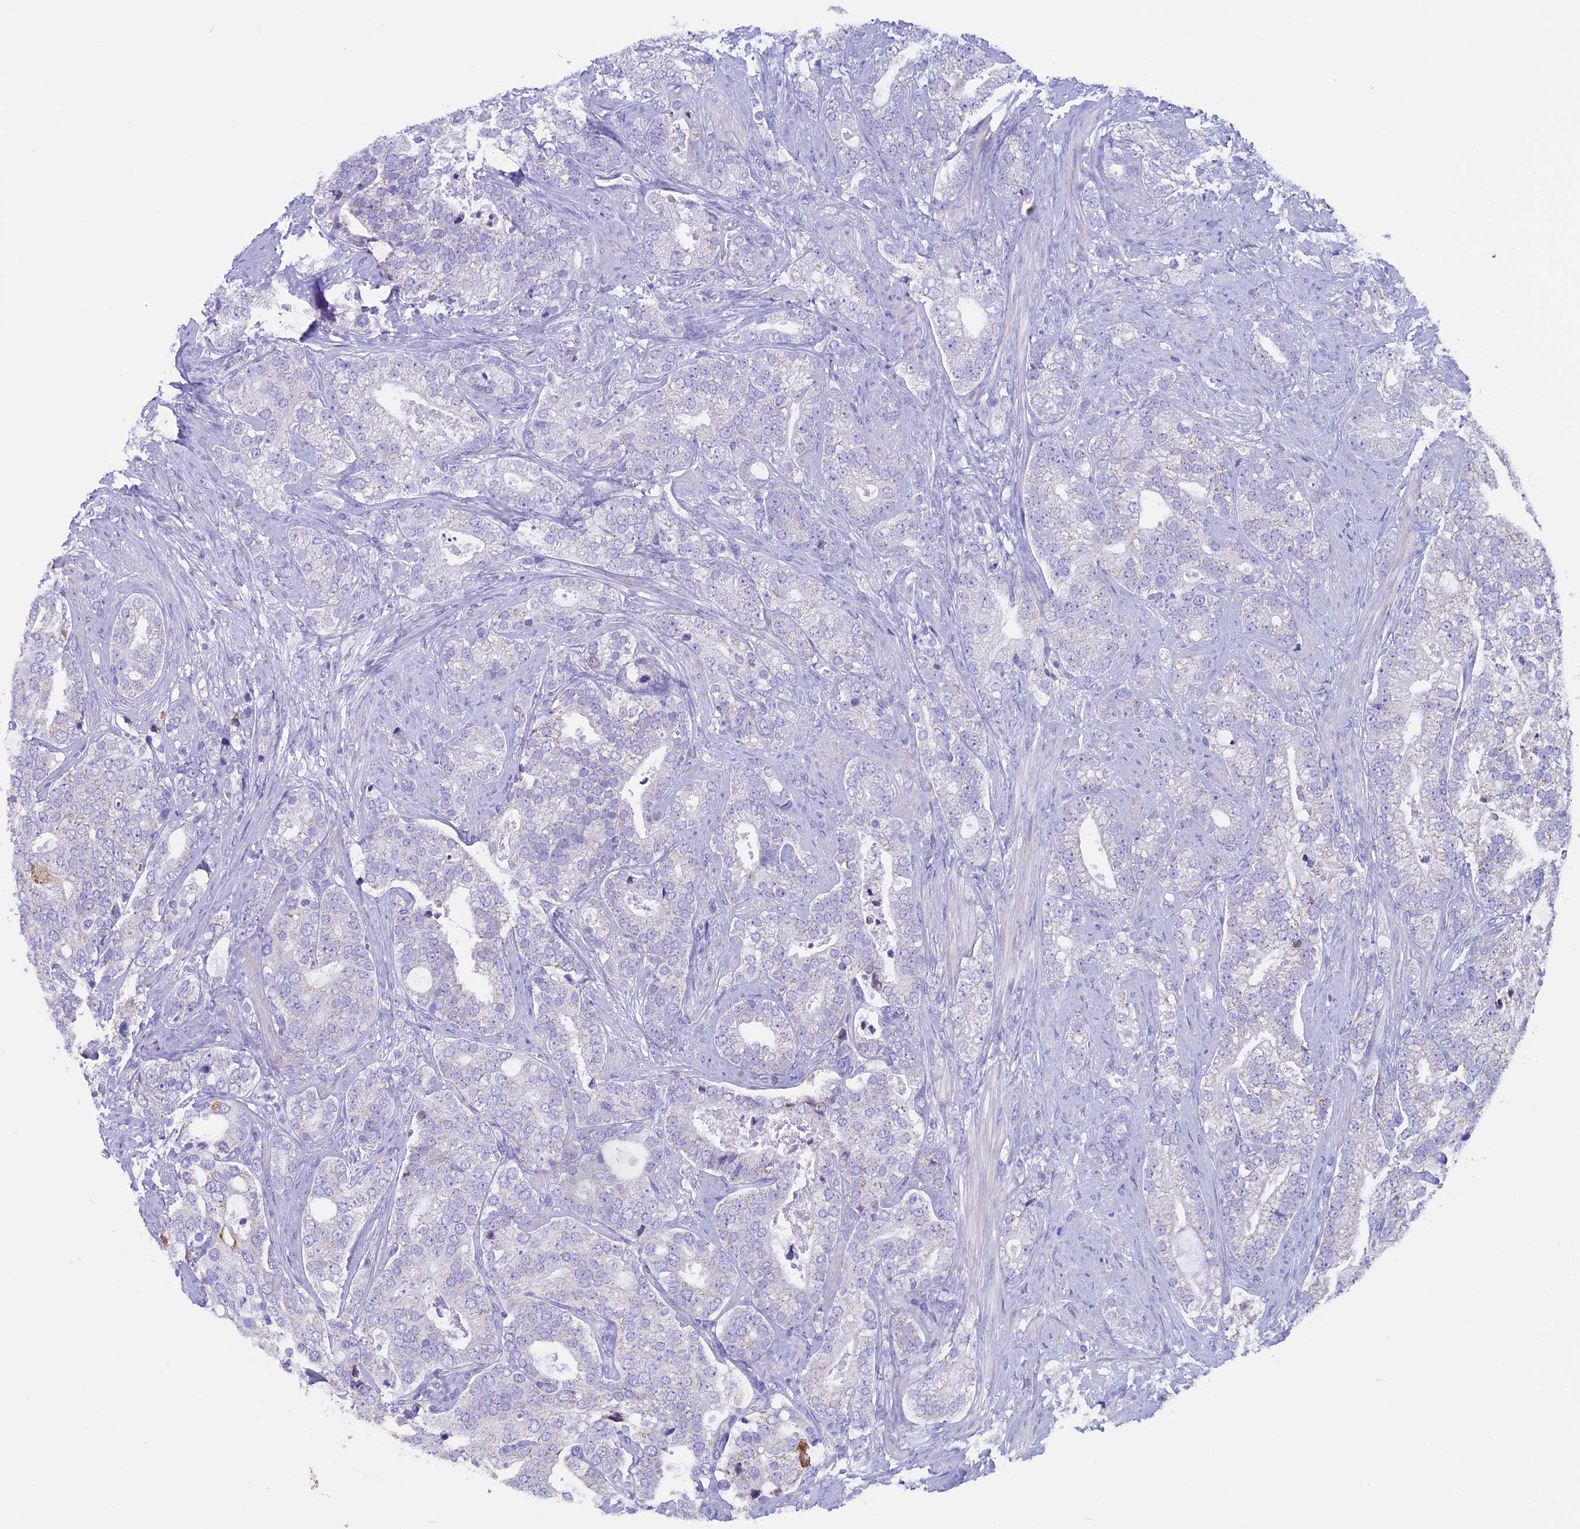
{"staining": {"intensity": "weak", "quantity": "<25%", "location": "cytoplasmic/membranous"}, "tissue": "prostate cancer", "cell_type": "Tumor cells", "image_type": "cancer", "snomed": [{"axis": "morphology", "description": "Adenocarcinoma, High grade"}, {"axis": "topography", "description": "Prostate and seminal vesicle, NOS"}], "caption": "Tumor cells are negative for brown protein staining in high-grade adenocarcinoma (prostate).", "gene": "ZNF563", "patient": {"sex": "male", "age": 67}}